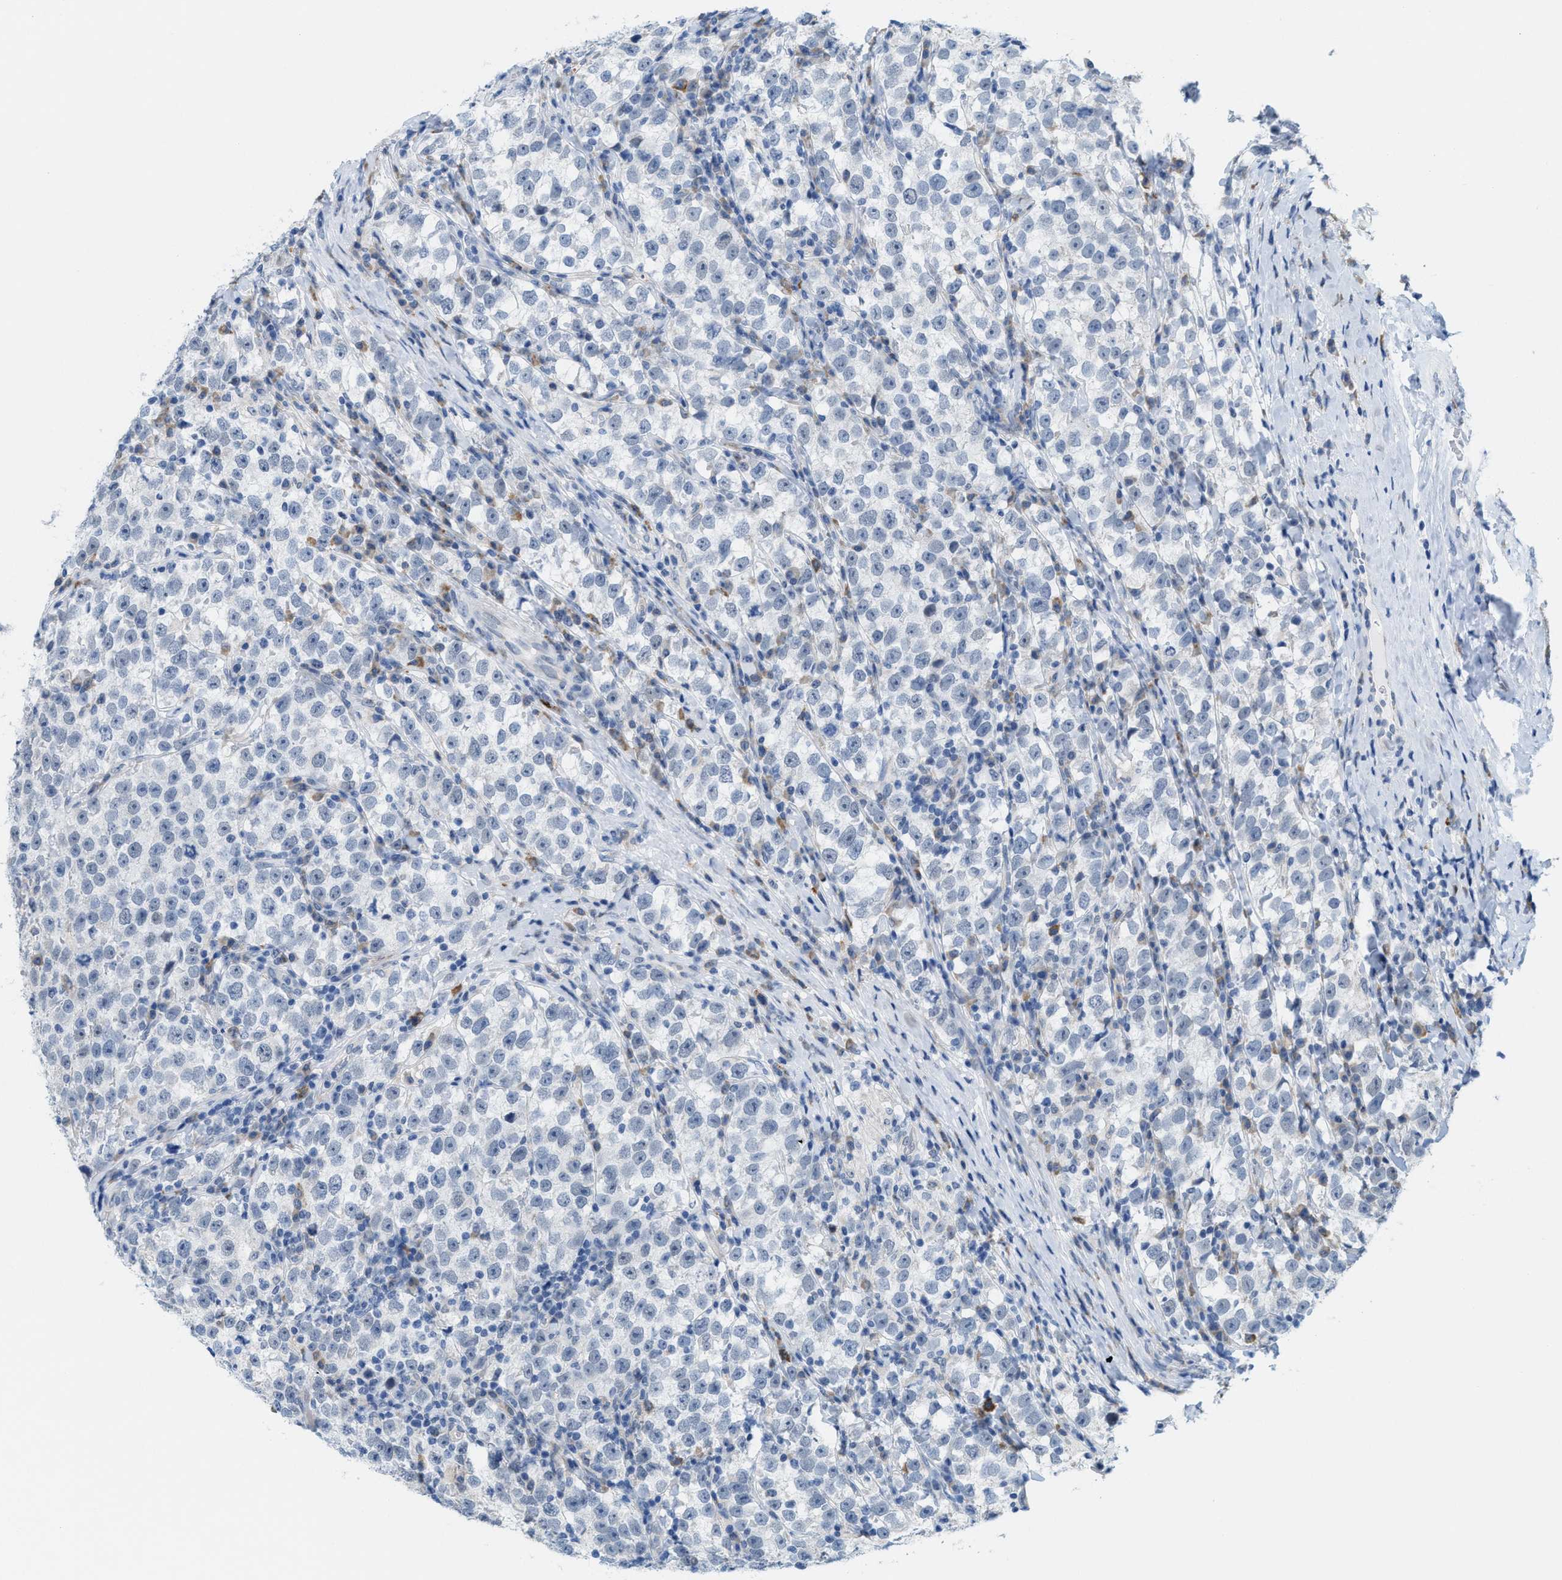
{"staining": {"intensity": "negative", "quantity": "none", "location": "none"}, "tissue": "testis cancer", "cell_type": "Tumor cells", "image_type": "cancer", "snomed": [{"axis": "morphology", "description": "Normal tissue, NOS"}, {"axis": "morphology", "description": "Seminoma, NOS"}, {"axis": "topography", "description": "Testis"}], "caption": "Immunohistochemical staining of human testis seminoma displays no significant expression in tumor cells.", "gene": "KIFC3", "patient": {"sex": "male", "age": 43}}